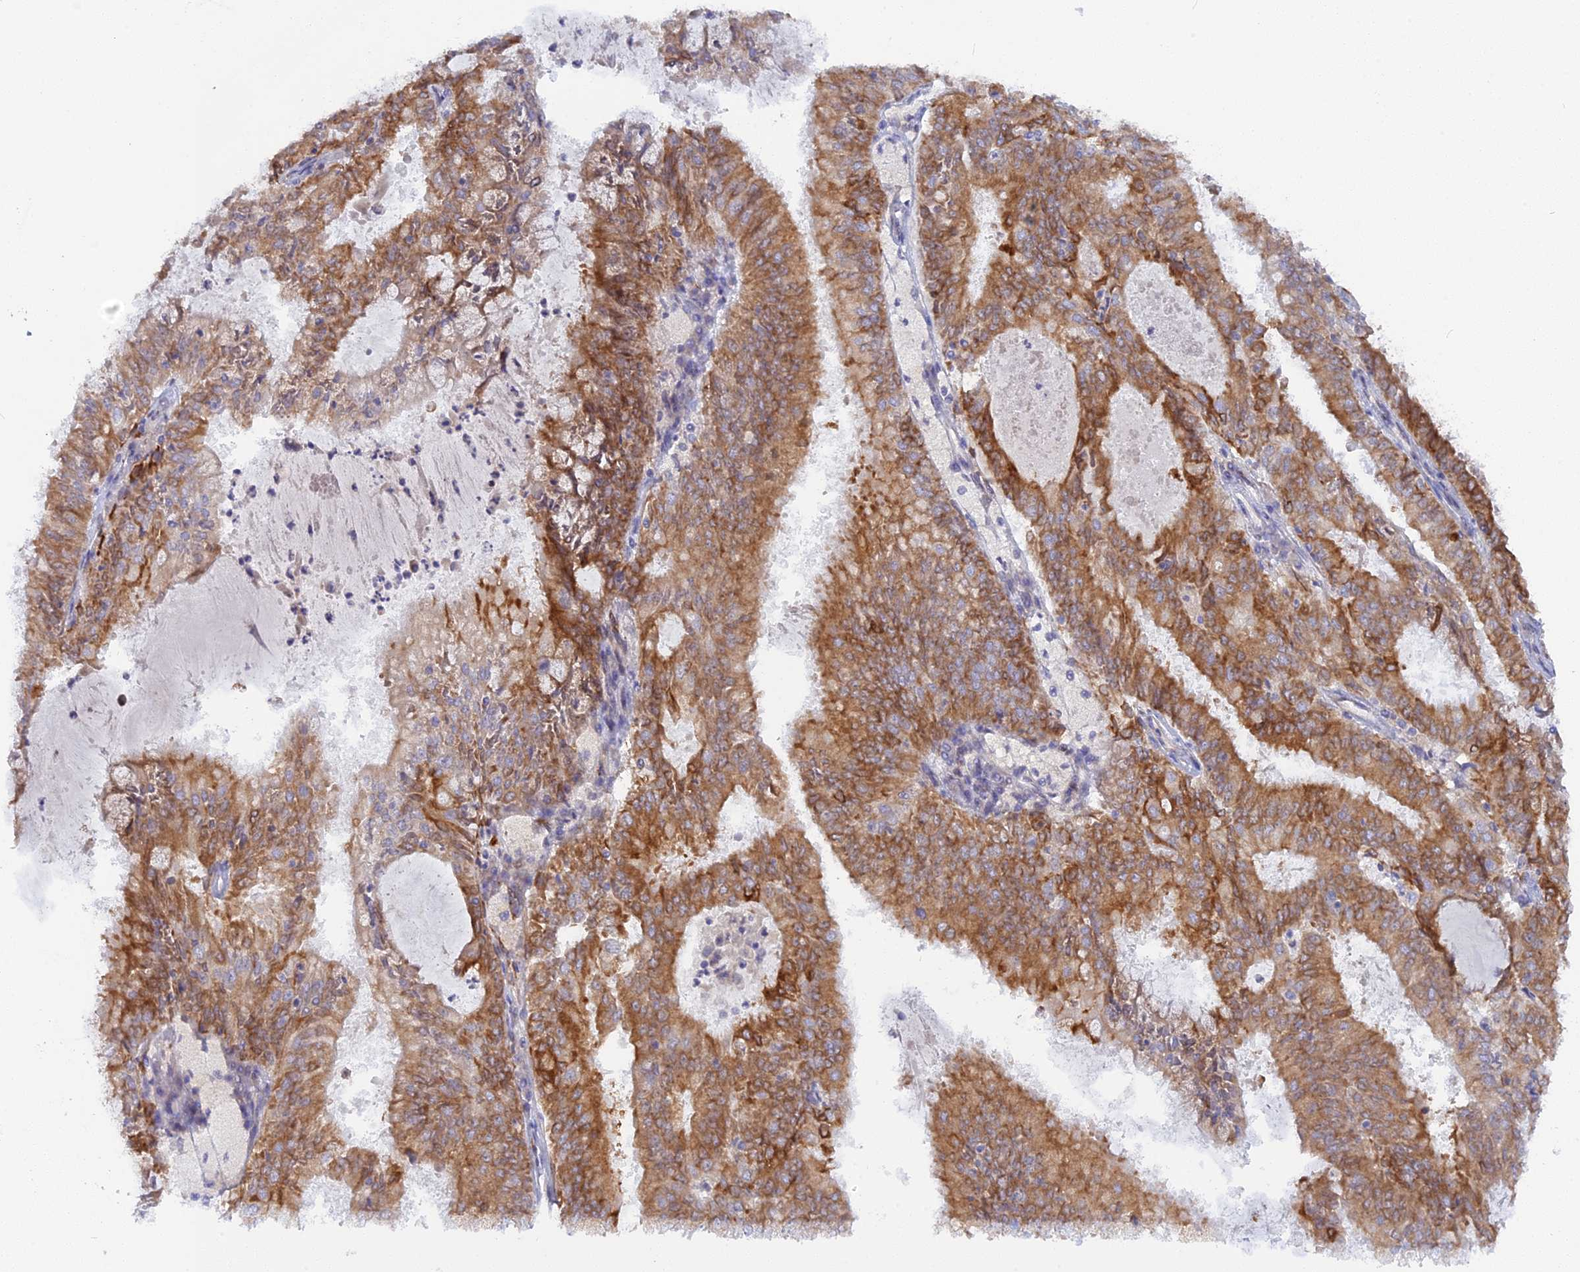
{"staining": {"intensity": "moderate", "quantity": ">75%", "location": "cytoplasmic/membranous"}, "tissue": "endometrial cancer", "cell_type": "Tumor cells", "image_type": "cancer", "snomed": [{"axis": "morphology", "description": "Adenocarcinoma, NOS"}, {"axis": "topography", "description": "Endometrium"}], "caption": "IHC (DAB) staining of endometrial cancer (adenocarcinoma) reveals moderate cytoplasmic/membranous protein positivity in approximately >75% of tumor cells. Using DAB (3,3'-diaminobenzidine) (brown) and hematoxylin (blue) stains, captured at high magnification using brightfield microscopy.", "gene": "TLCD1", "patient": {"sex": "female", "age": 57}}